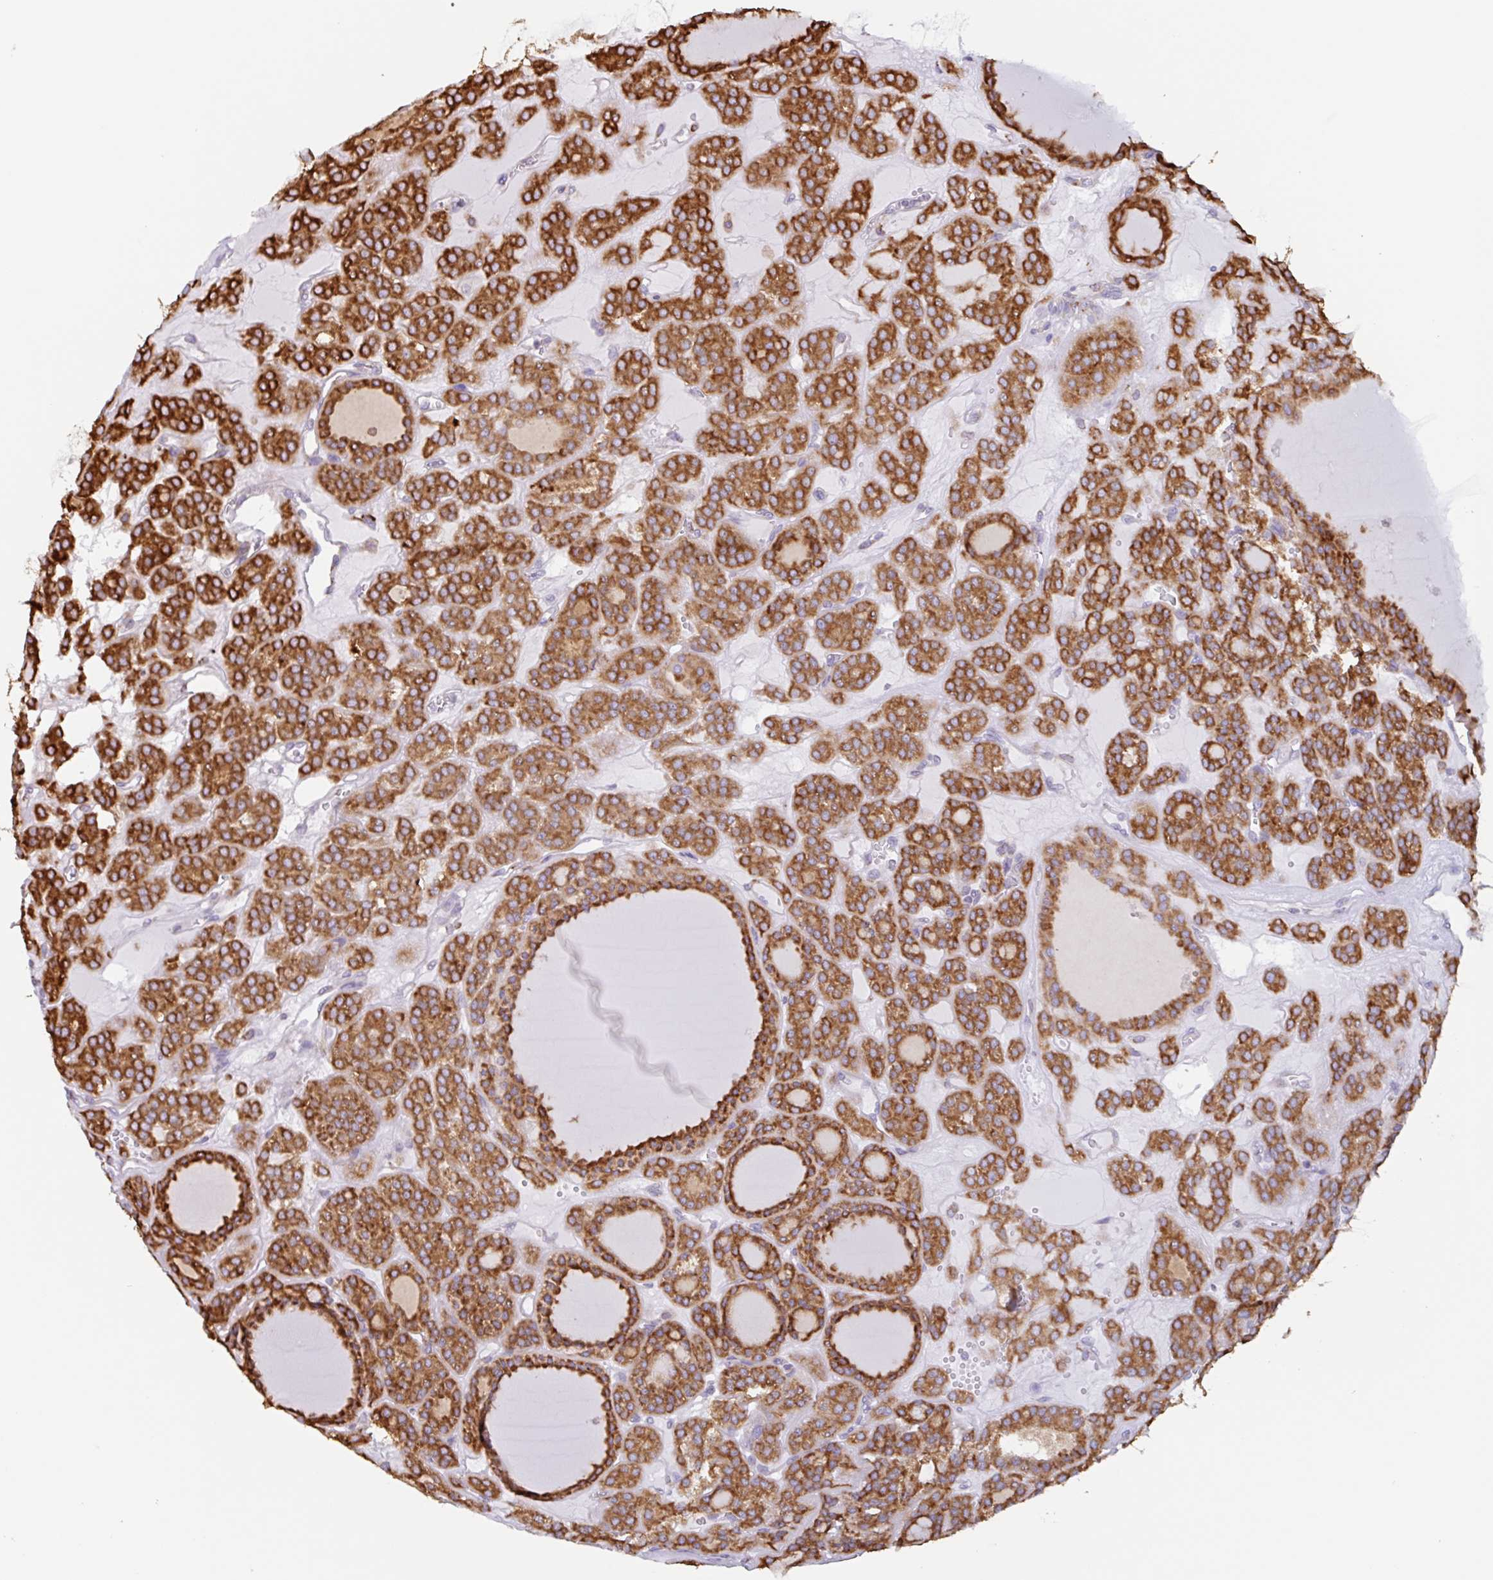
{"staining": {"intensity": "strong", "quantity": ">75%", "location": "cytoplasmic/membranous"}, "tissue": "thyroid cancer", "cell_type": "Tumor cells", "image_type": "cancer", "snomed": [{"axis": "morphology", "description": "Follicular adenoma carcinoma, NOS"}, {"axis": "topography", "description": "Thyroid gland"}], "caption": "Thyroid follicular adenoma carcinoma stained with a protein marker demonstrates strong staining in tumor cells.", "gene": "DOK4", "patient": {"sex": "female", "age": 63}}